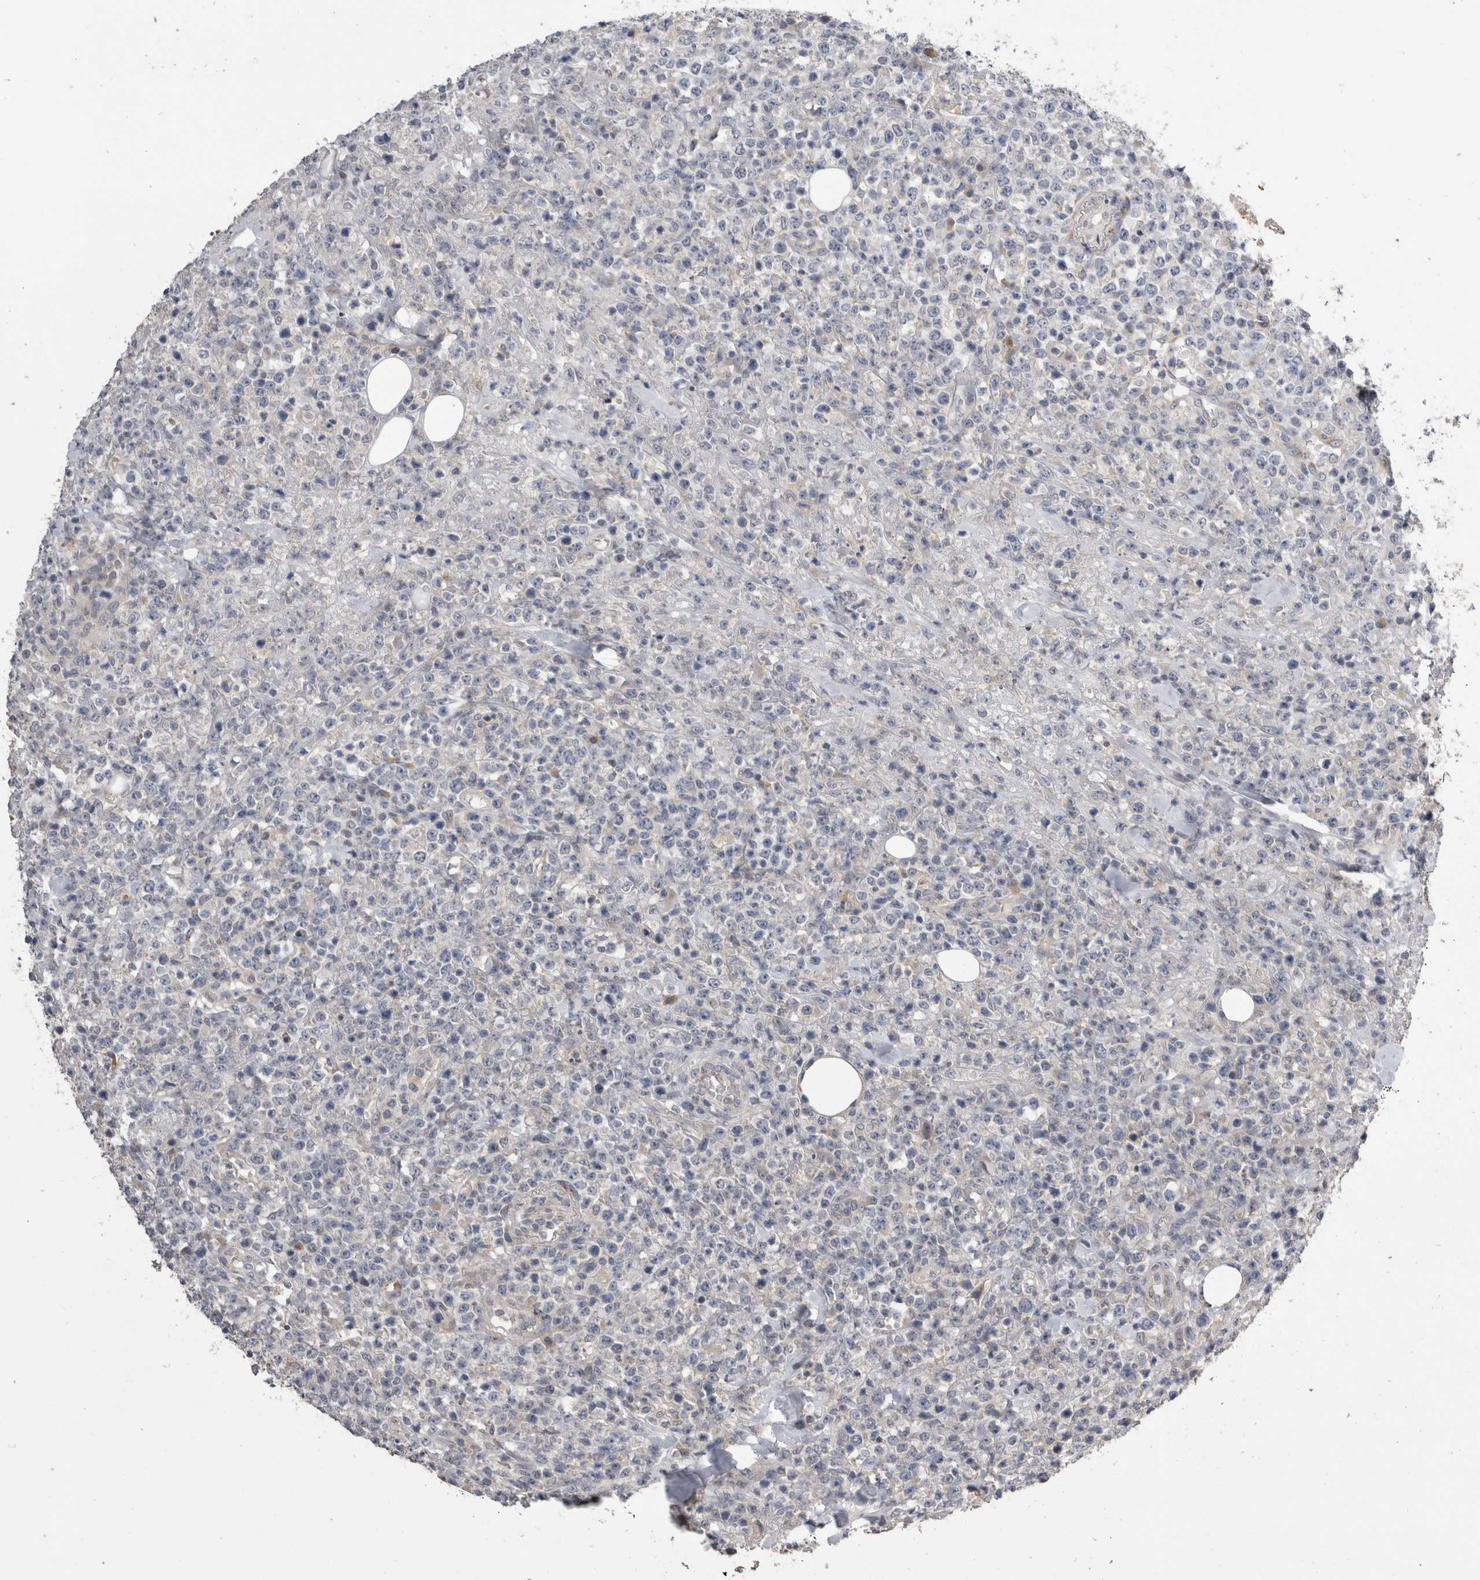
{"staining": {"intensity": "negative", "quantity": "none", "location": "none"}, "tissue": "lymphoma", "cell_type": "Tumor cells", "image_type": "cancer", "snomed": [{"axis": "morphology", "description": "Malignant lymphoma, non-Hodgkin's type, High grade"}, {"axis": "topography", "description": "Colon"}], "caption": "Human high-grade malignant lymphoma, non-Hodgkin's type stained for a protein using immunohistochemistry shows no staining in tumor cells.", "gene": "ANXA13", "patient": {"sex": "female", "age": 53}}